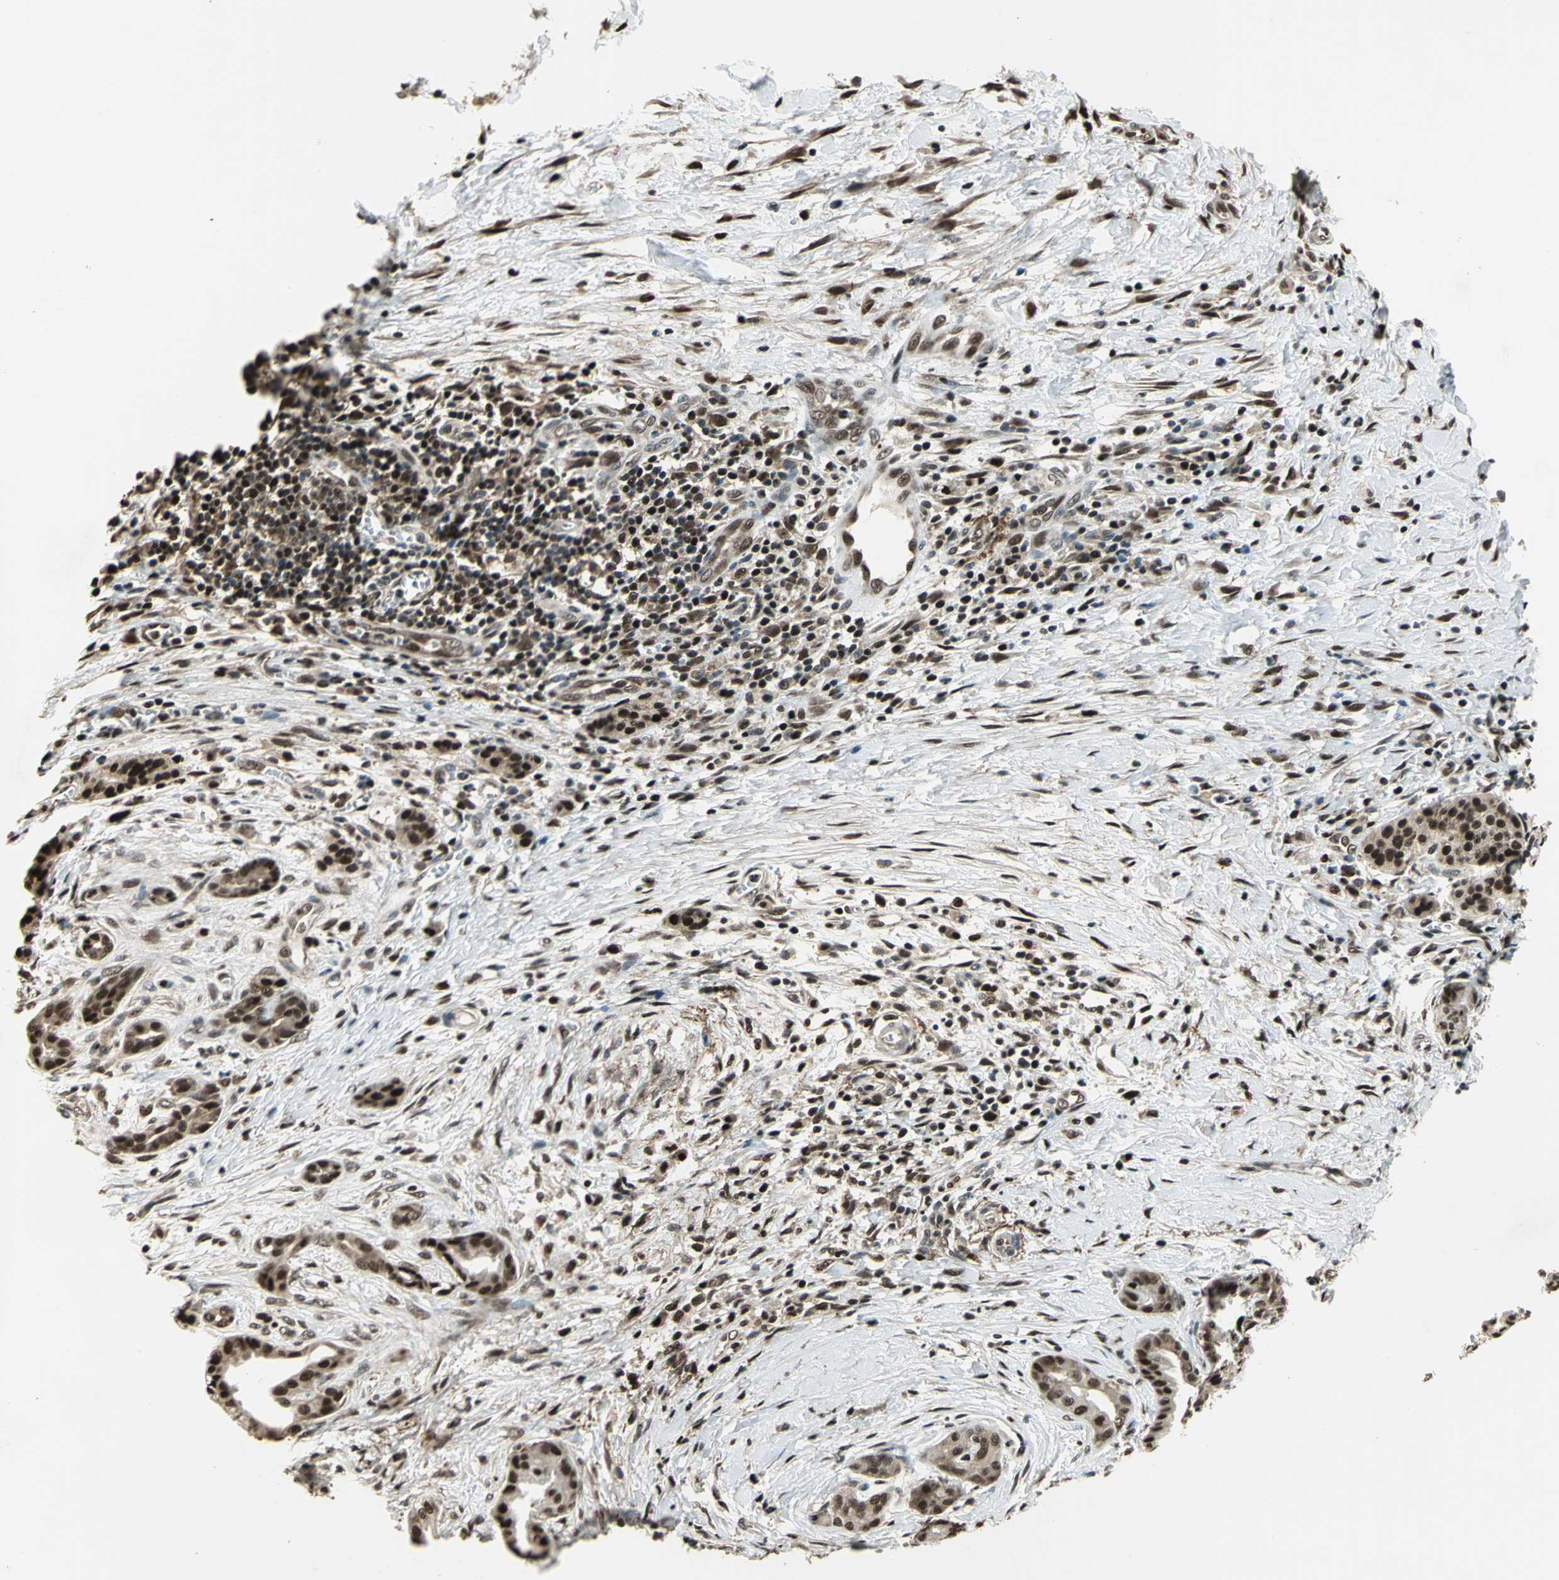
{"staining": {"intensity": "moderate", "quantity": ">75%", "location": "nuclear"}, "tissue": "pancreatic cancer", "cell_type": "Tumor cells", "image_type": "cancer", "snomed": [{"axis": "morphology", "description": "Adenocarcinoma, NOS"}, {"axis": "topography", "description": "Pancreas"}], "caption": "A medium amount of moderate nuclear positivity is seen in approximately >75% of tumor cells in pancreatic cancer (adenocarcinoma) tissue.", "gene": "MIS18BP1", "patient": {"sex": "male", "age": 59}}